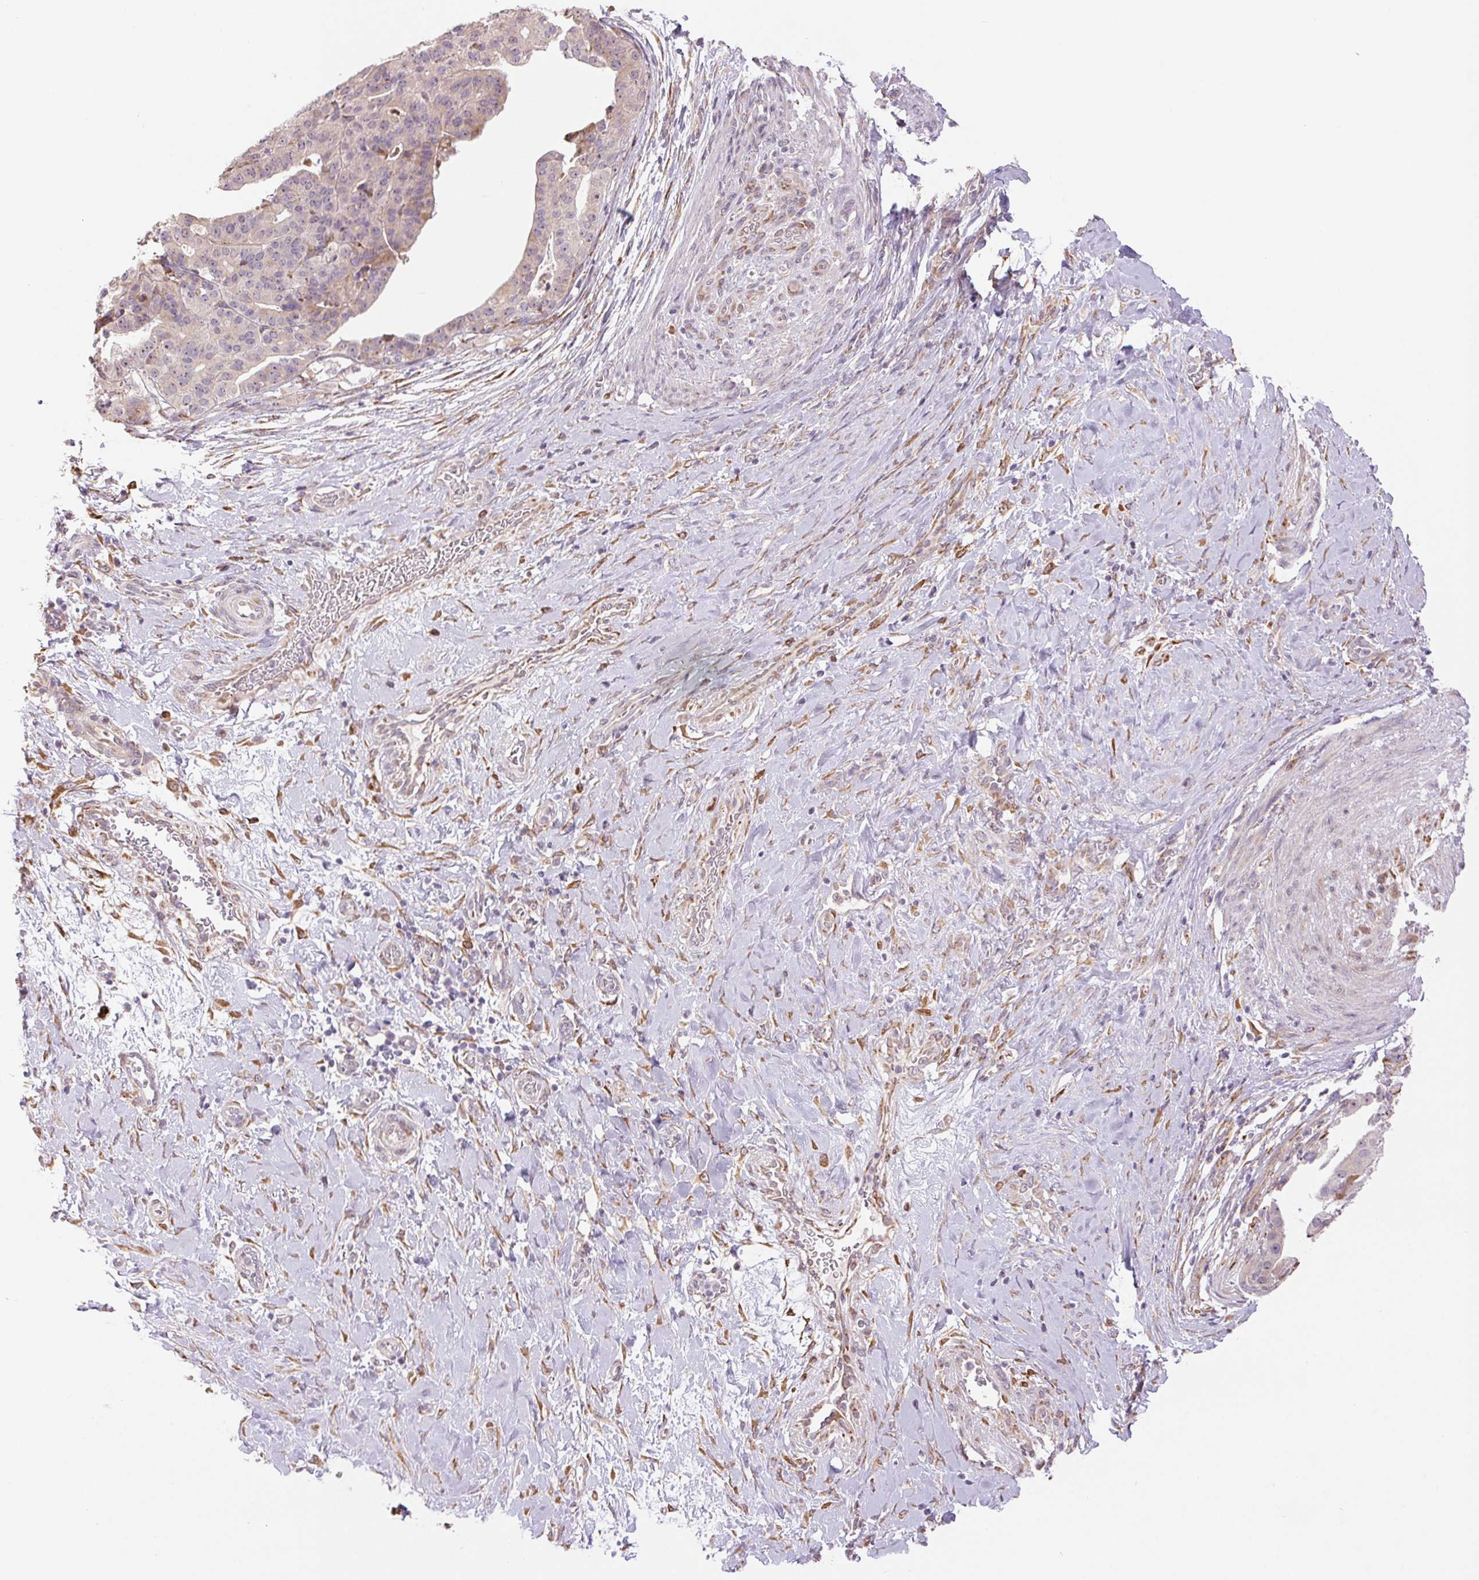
{"staining": {"intensity": "negative", "quantity": "none", "location": "none"}, "tissue": "stomach cancer", "cell_type": "Tumor cells", "image_type": "cancer", "snomed": [{"axis": "morphology", "description": "Adenocarcinoma, NOS"}, {"axis": "topography", "description": "Stomach"}], "caption": "This is a photomicrograph of immunohistochemistry staining of stomach cancer (adenocarcinoma), which shows no positivity in tumor cells. (Brightfield microscopy of DAB immunohistochemistry (IHC) at high magnification).", "gene": "METTL17", "patient": {"sex": "male", "age": 48}}